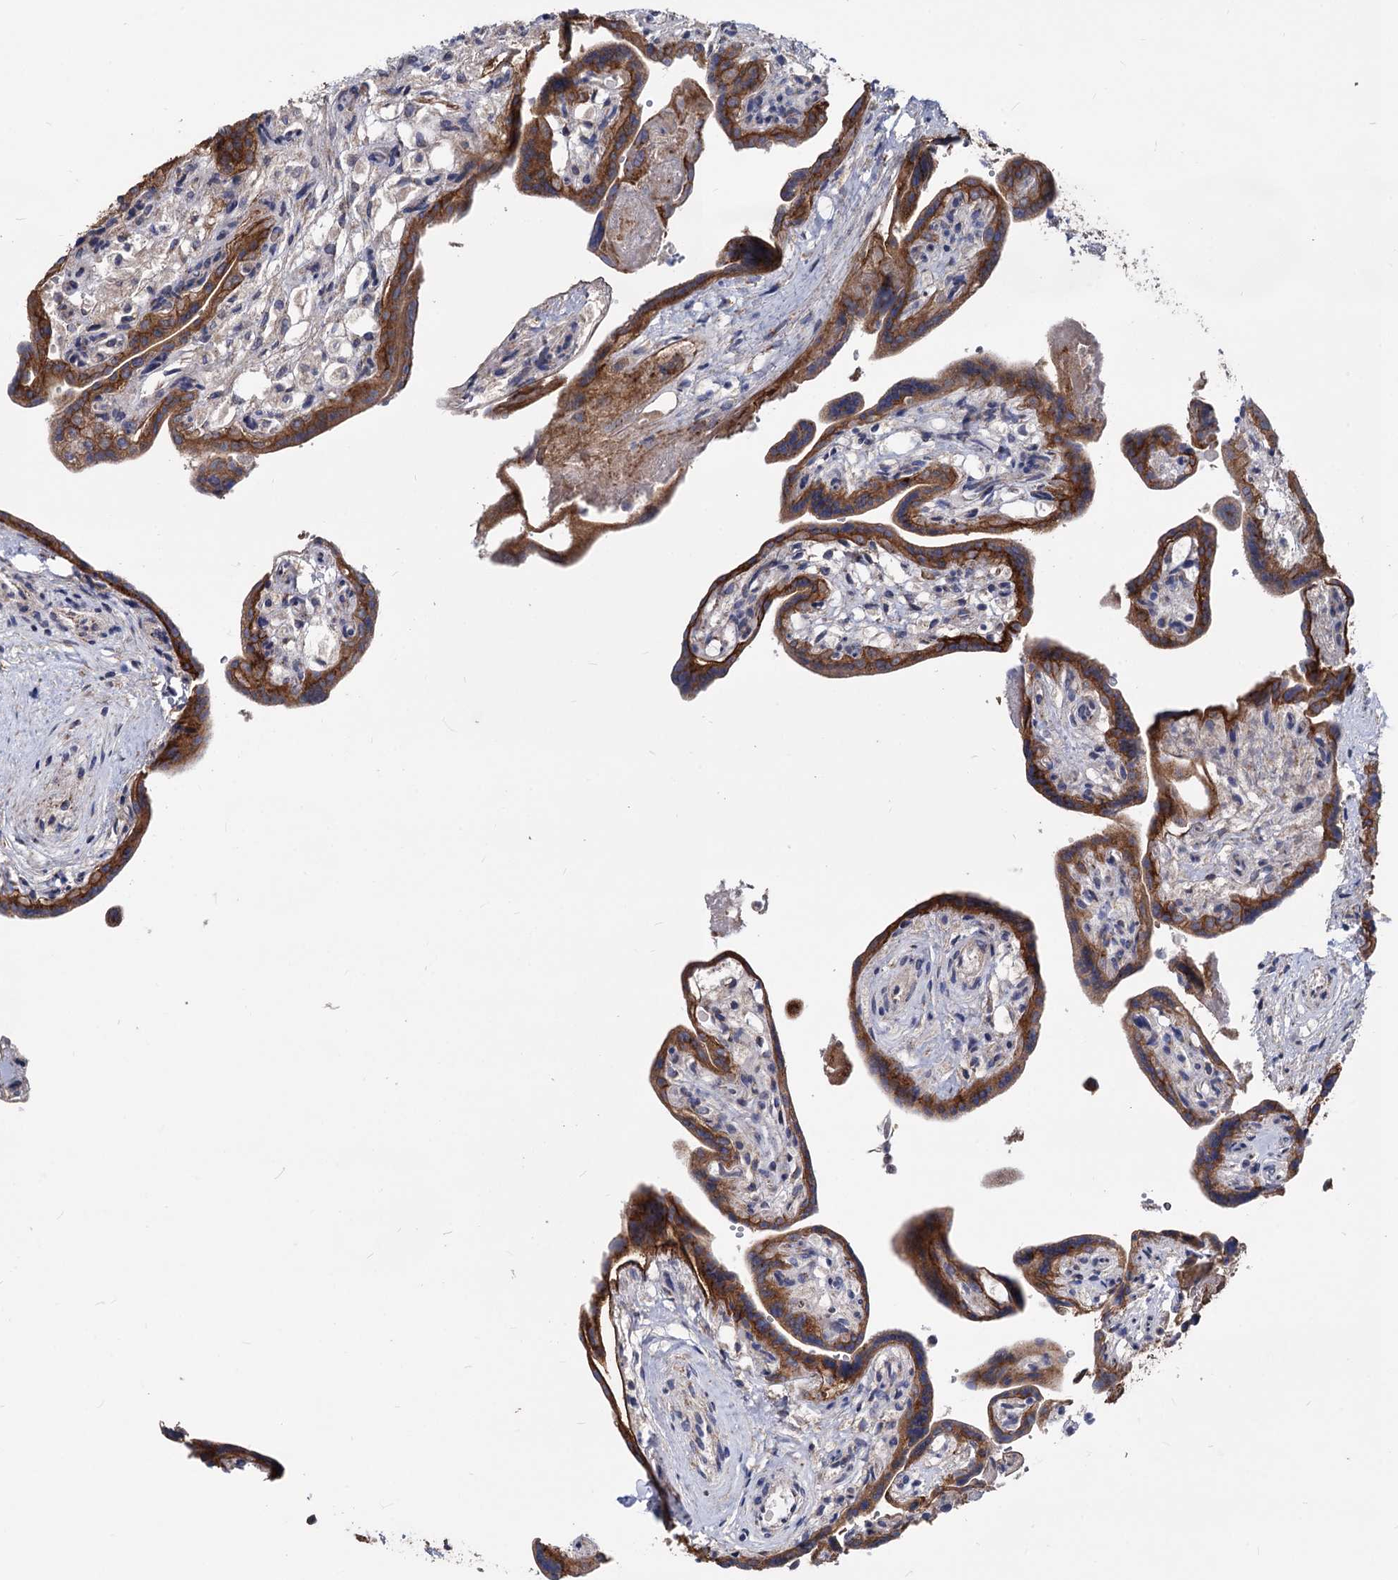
{"staining": {"intensity": "strong", "quantity": ">75%", "location": "cytoplasmic/membranous"}, "tissue": "placenta", "cell_type": "Trophoblastic cells", "image_type": "normal", "snomed": [{"axis": "morphology", "description": "Normal tissue, NOS"}, {"axis": "topography", "description": "Placenta"}], "caption": "A brown stain highlights strong cytoplasmic/membranous positivity of a protein in trophoblastic cells of normal placenta. (brown staining indicates protein expression, while blue staining denotes nuclei).", "gene": "SMAGP", "patient": {"sex": "female", "age": 37}}